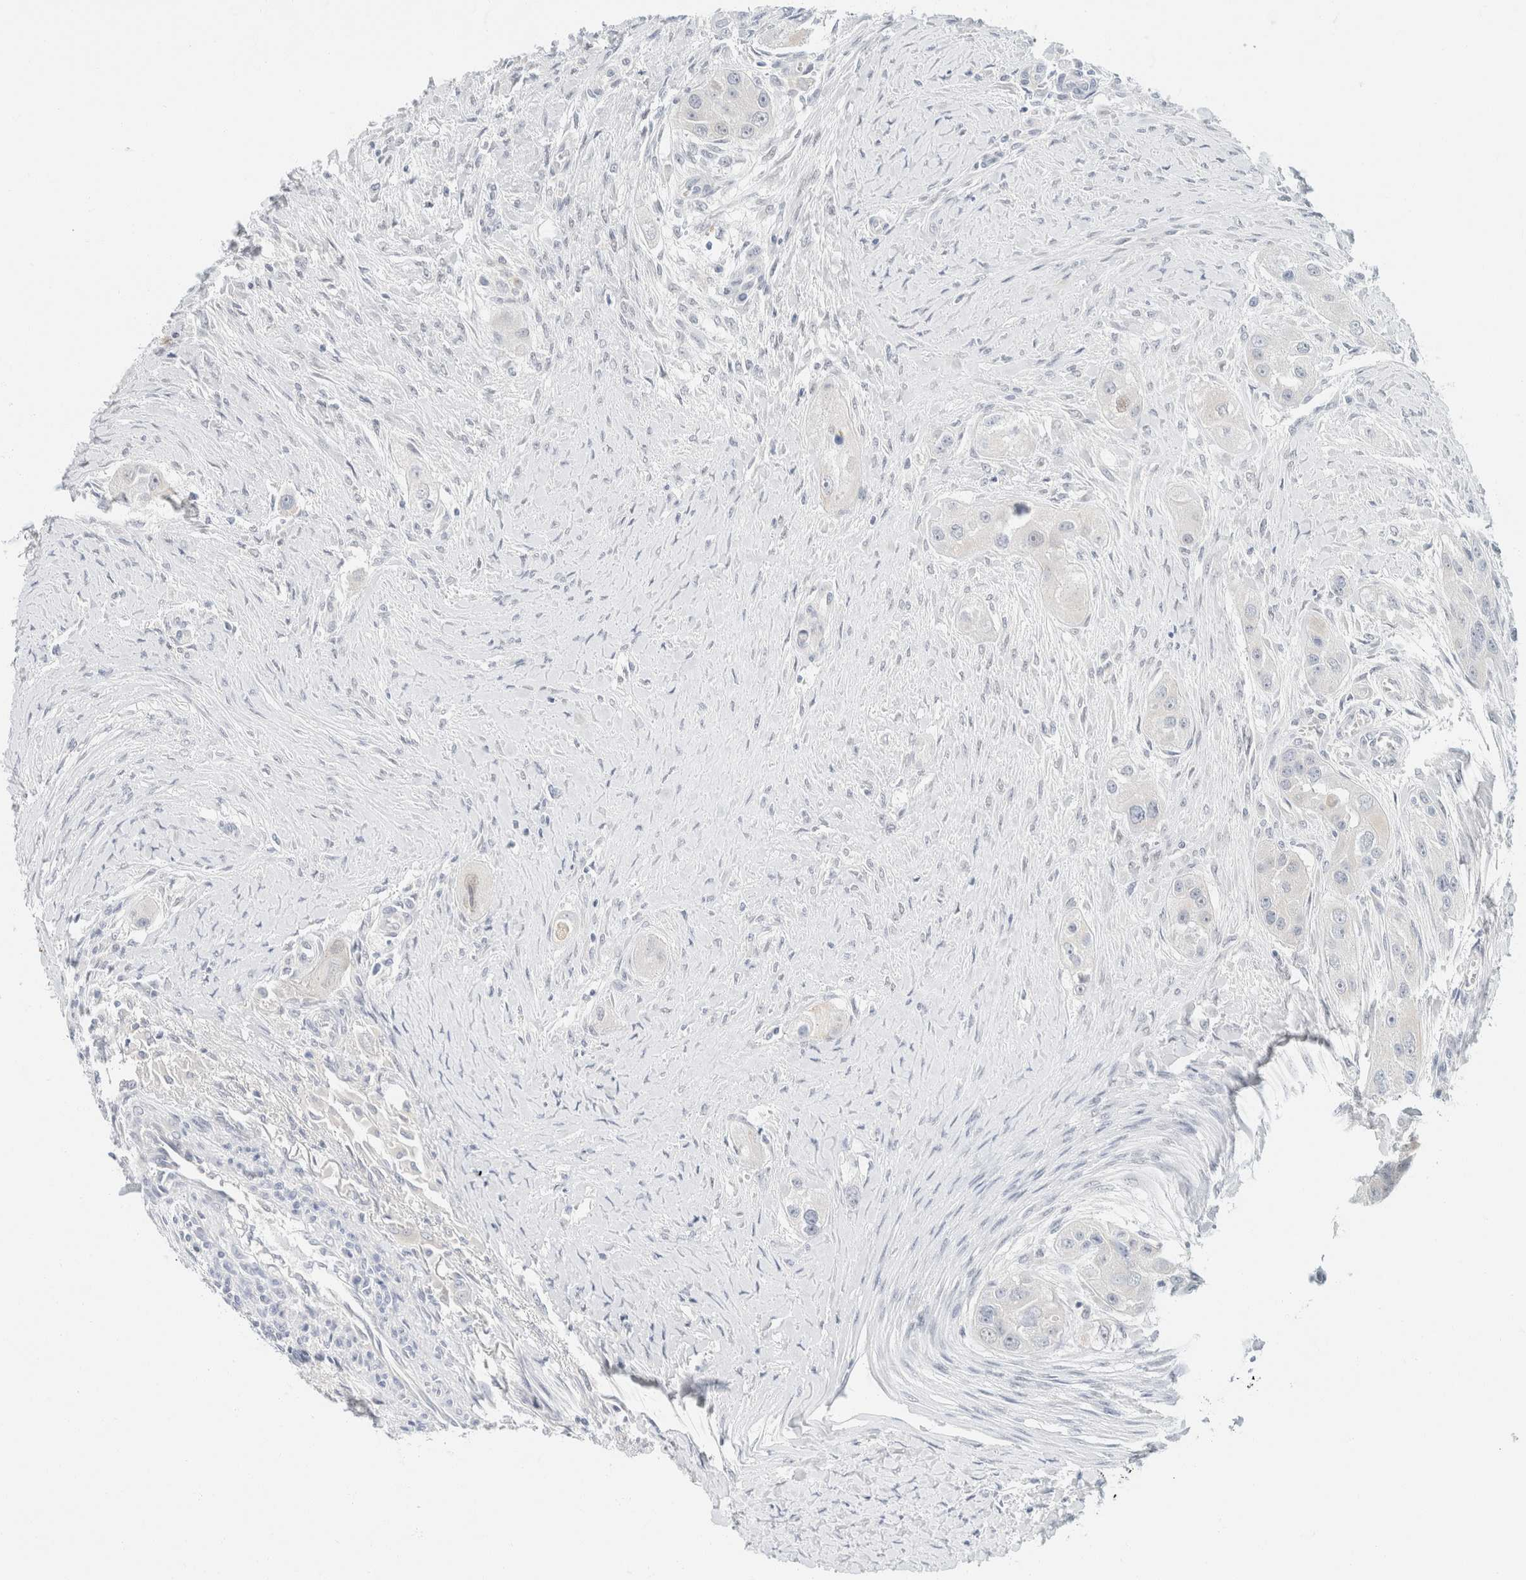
{"staining": {"intensity": "negative", "quantity": "none", "location": "none"}, "tissue": "head and neck cancer", "cell_type": "Tumor cells", "image_type": "cancer", "snomed": [{"axis": "morphology", "description": "Normal tissue, NOS"}, {"axis": "morphology", "description": "Squamous cell carcinoma, NOS"}, {"axis": "topography", "description": "Skeletal muscle"}, {"axis": "topography", "description": "Head-Neck"}], "caption": "Tumor cells are negative for protein expression in human head and neck cancer (squamous cell carcinoma). Nuclei are stained in blue.", "gene": "KRT20", "patient": {"sex": "male", "age": 51}}